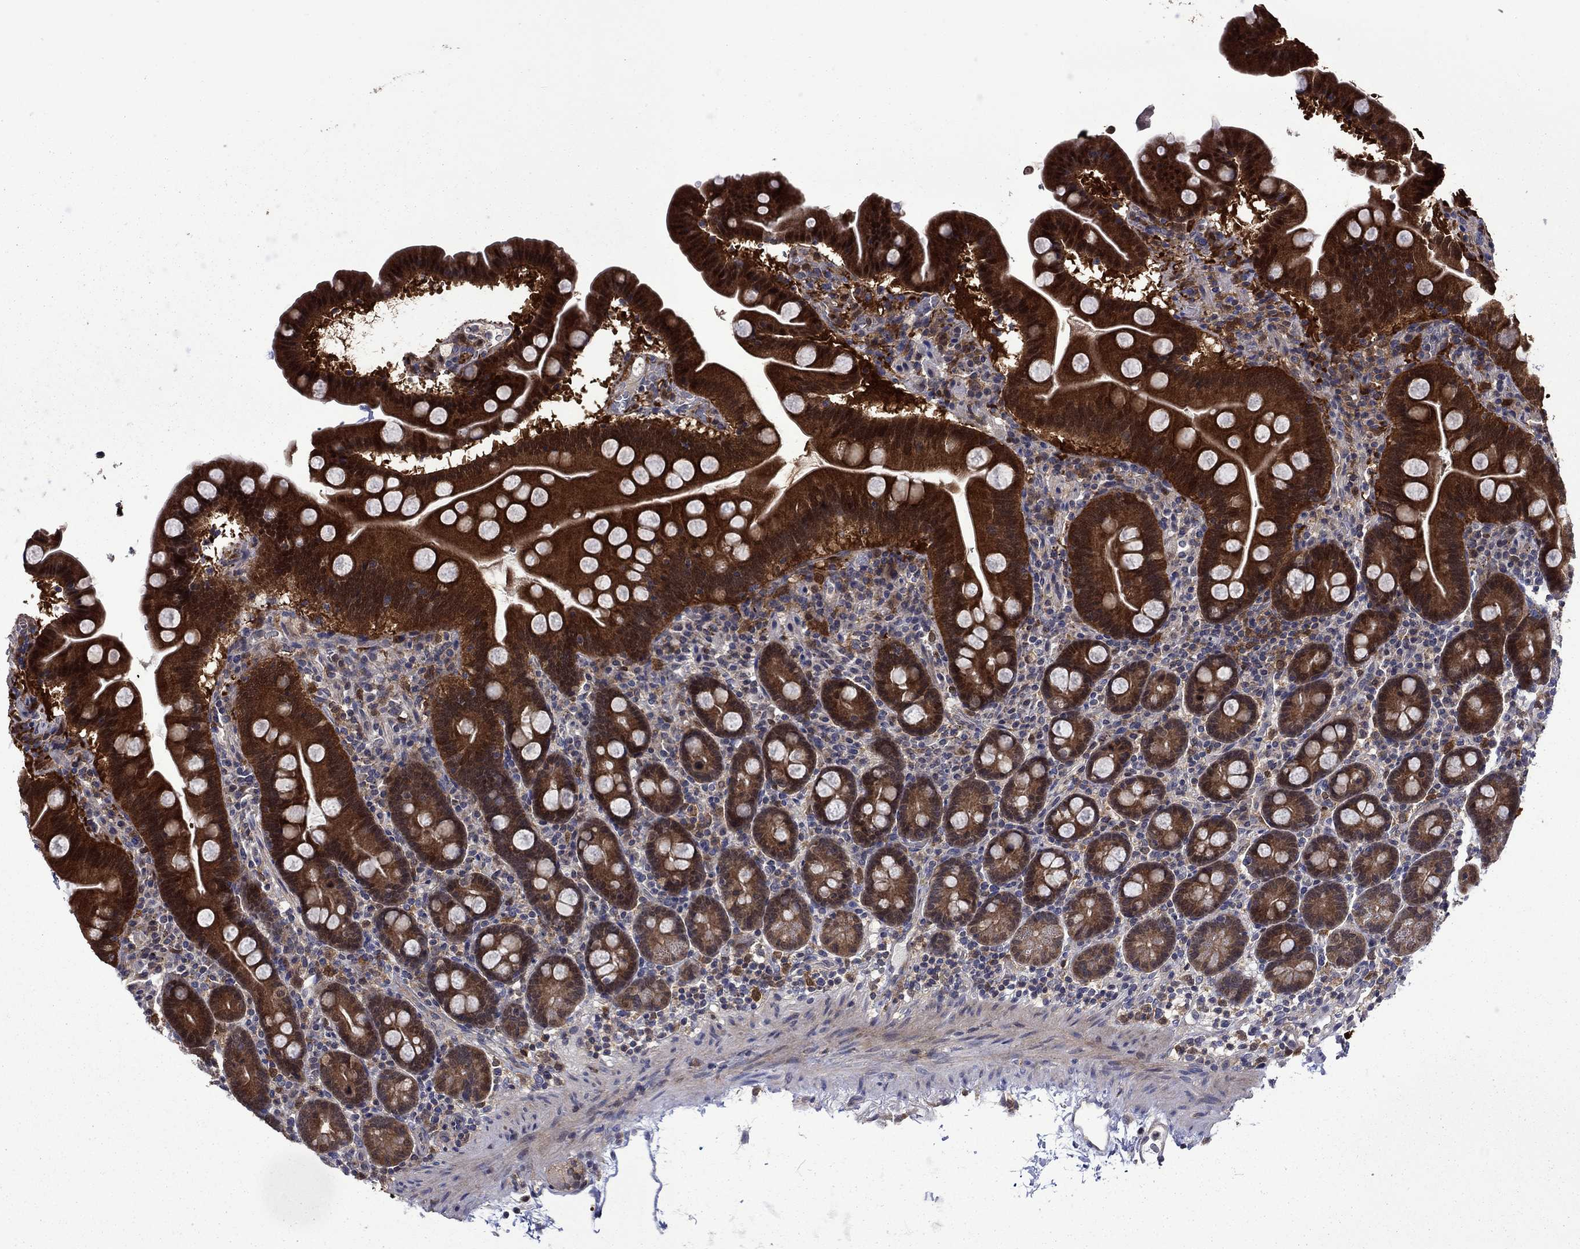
{"staining": {"intensity": "strong", "quantity": ">75%", "location": "cytoplasmic/membranous"}, "tissue": "duodenum", "cell_type": "Glandular cells", "image_type": "normal", "snomed": [{"axis": "morphology", "description": "Normal tissue, NOS"}, {"axis": "topography", "description": "Duodenum"}], "caption": "Unremarkable duodenum reveals strong cytoplasmic/membranous staining in about >75% of glandular cells.", "gene": "TPMT", "patient": {"sex": "male", "age": 59}}